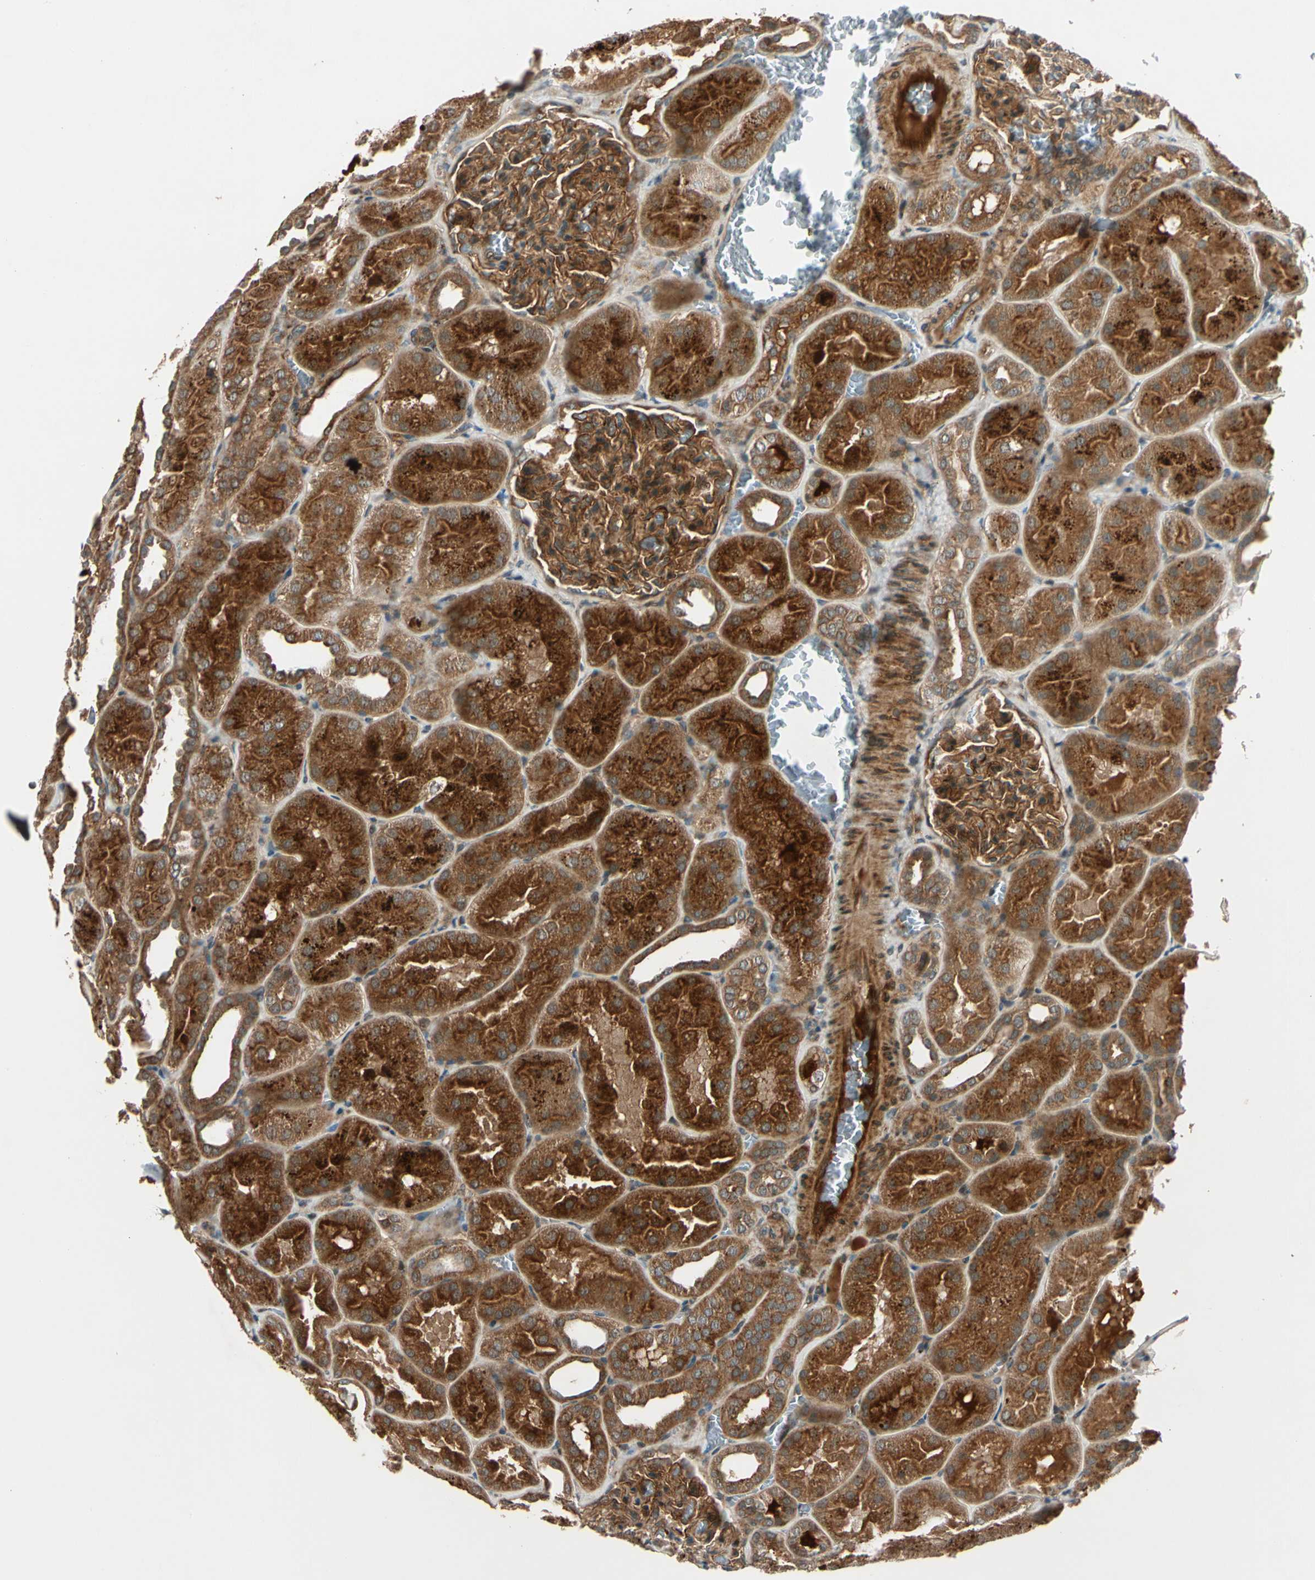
{"staining": {"intensity": "strong", "quantity": ">75%", "location": "cytoplasmic/membranous"}, "tissue": "kidney", "cell_type": "Cells in glomeruli", "image_type": "normal", "snomed": [{"axis": "morphology", "description": "Normal tissue, NOS"}, {"axis": "topography", "description": "Kidney"}], "caption": "Kidney stained with immunohistochemistry demonstrates strong cytoplasmic/membranous positivity in approximately >75% of cells in glomeruli.", "gene": "ACVR1C", "patient": {"sex": "male", "age": 28}}